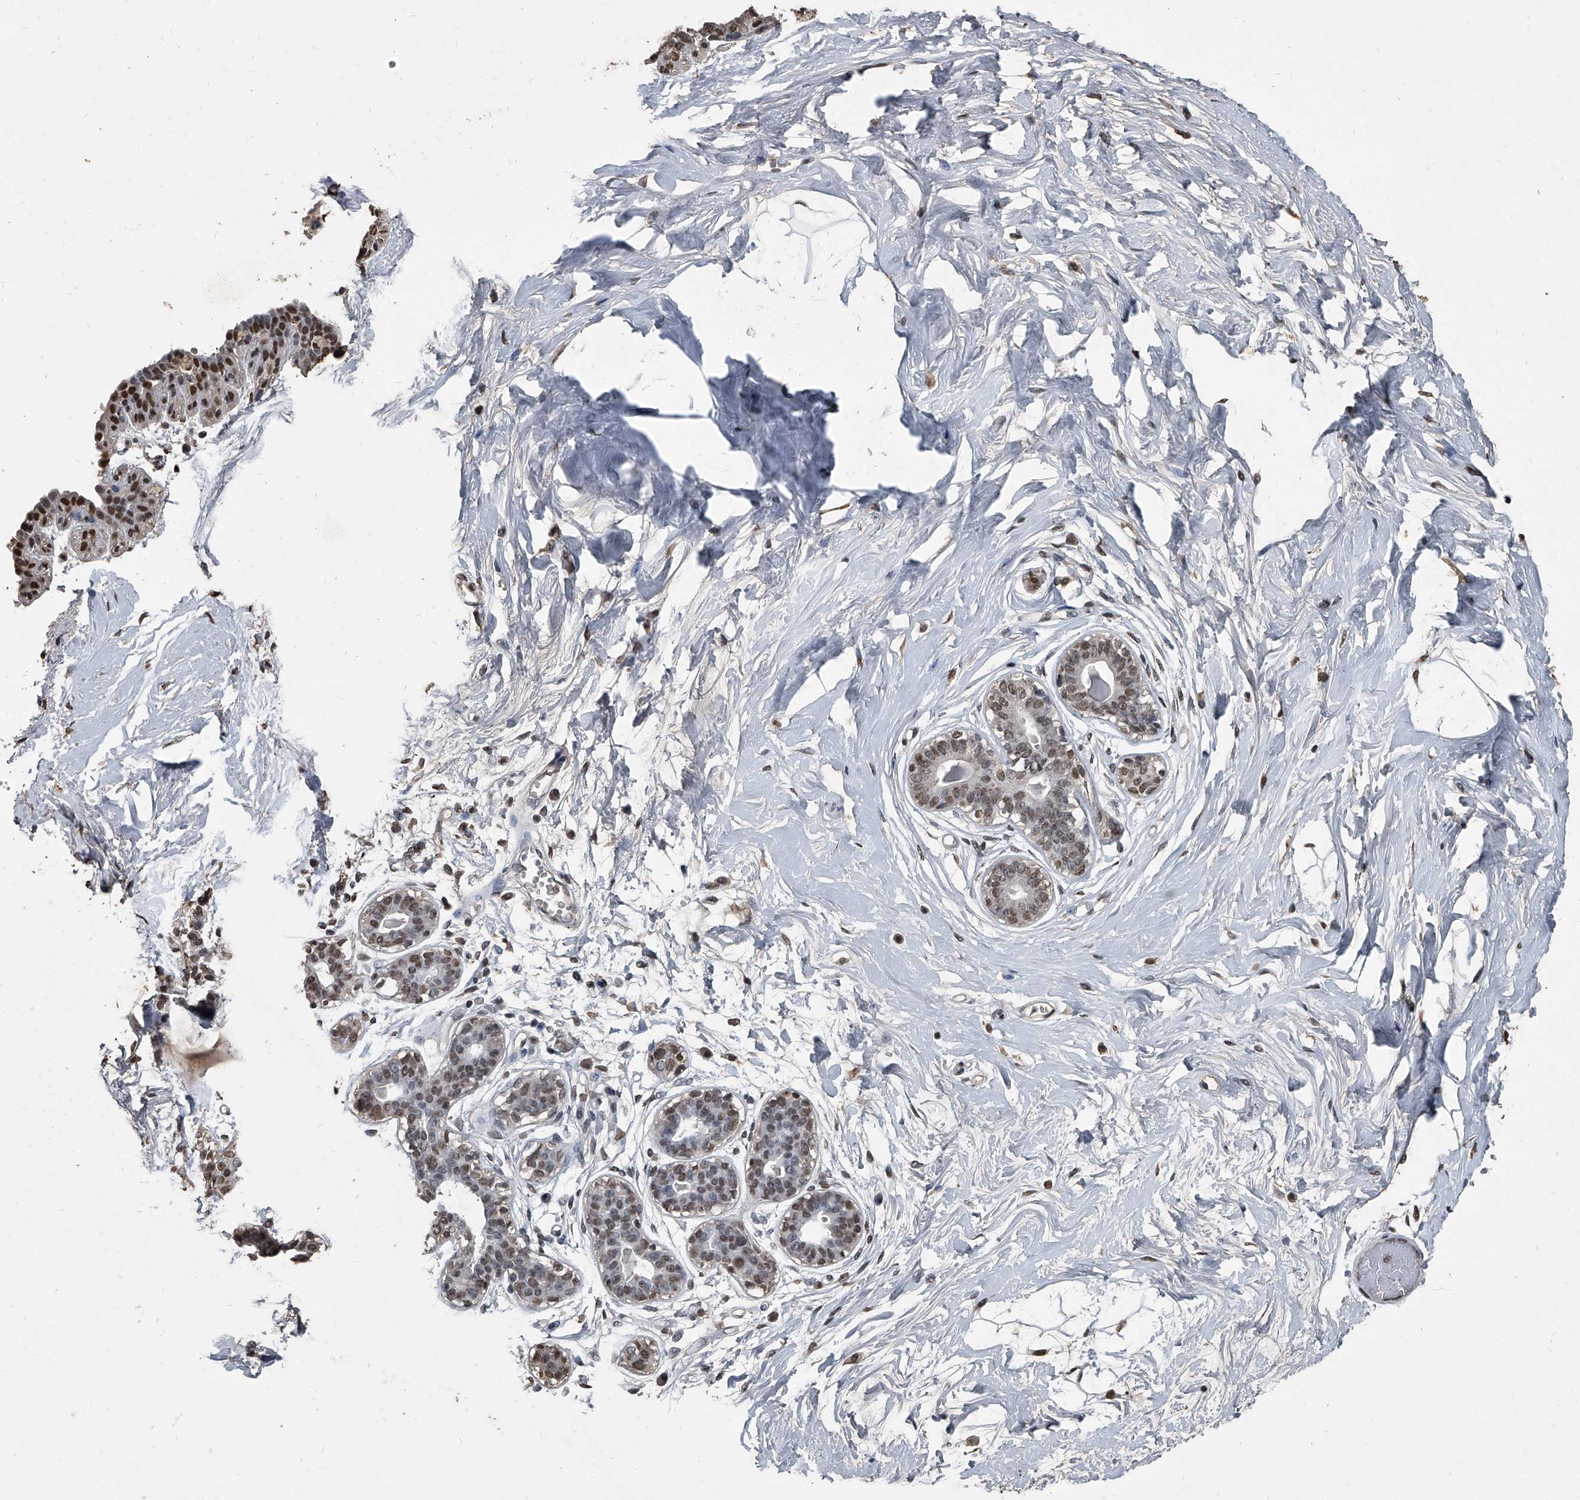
{"staining": {"intensity": "negative", "quantity": "none", "location": "none"}, "tissue": "breast", "cell_type": "Adipocytes", "image_type": "normal", "snomed": [{"axis": "morphology", "description": "Normal tissue, NOS"}, {"axis": "topography", "description": "Breast"}], "caption": "DAB immunohistochemical staining of benign human breast shows no significant staining in adipocytes.", "gene": "MATR3", "patient": {"sex": "female", "age": 45}}